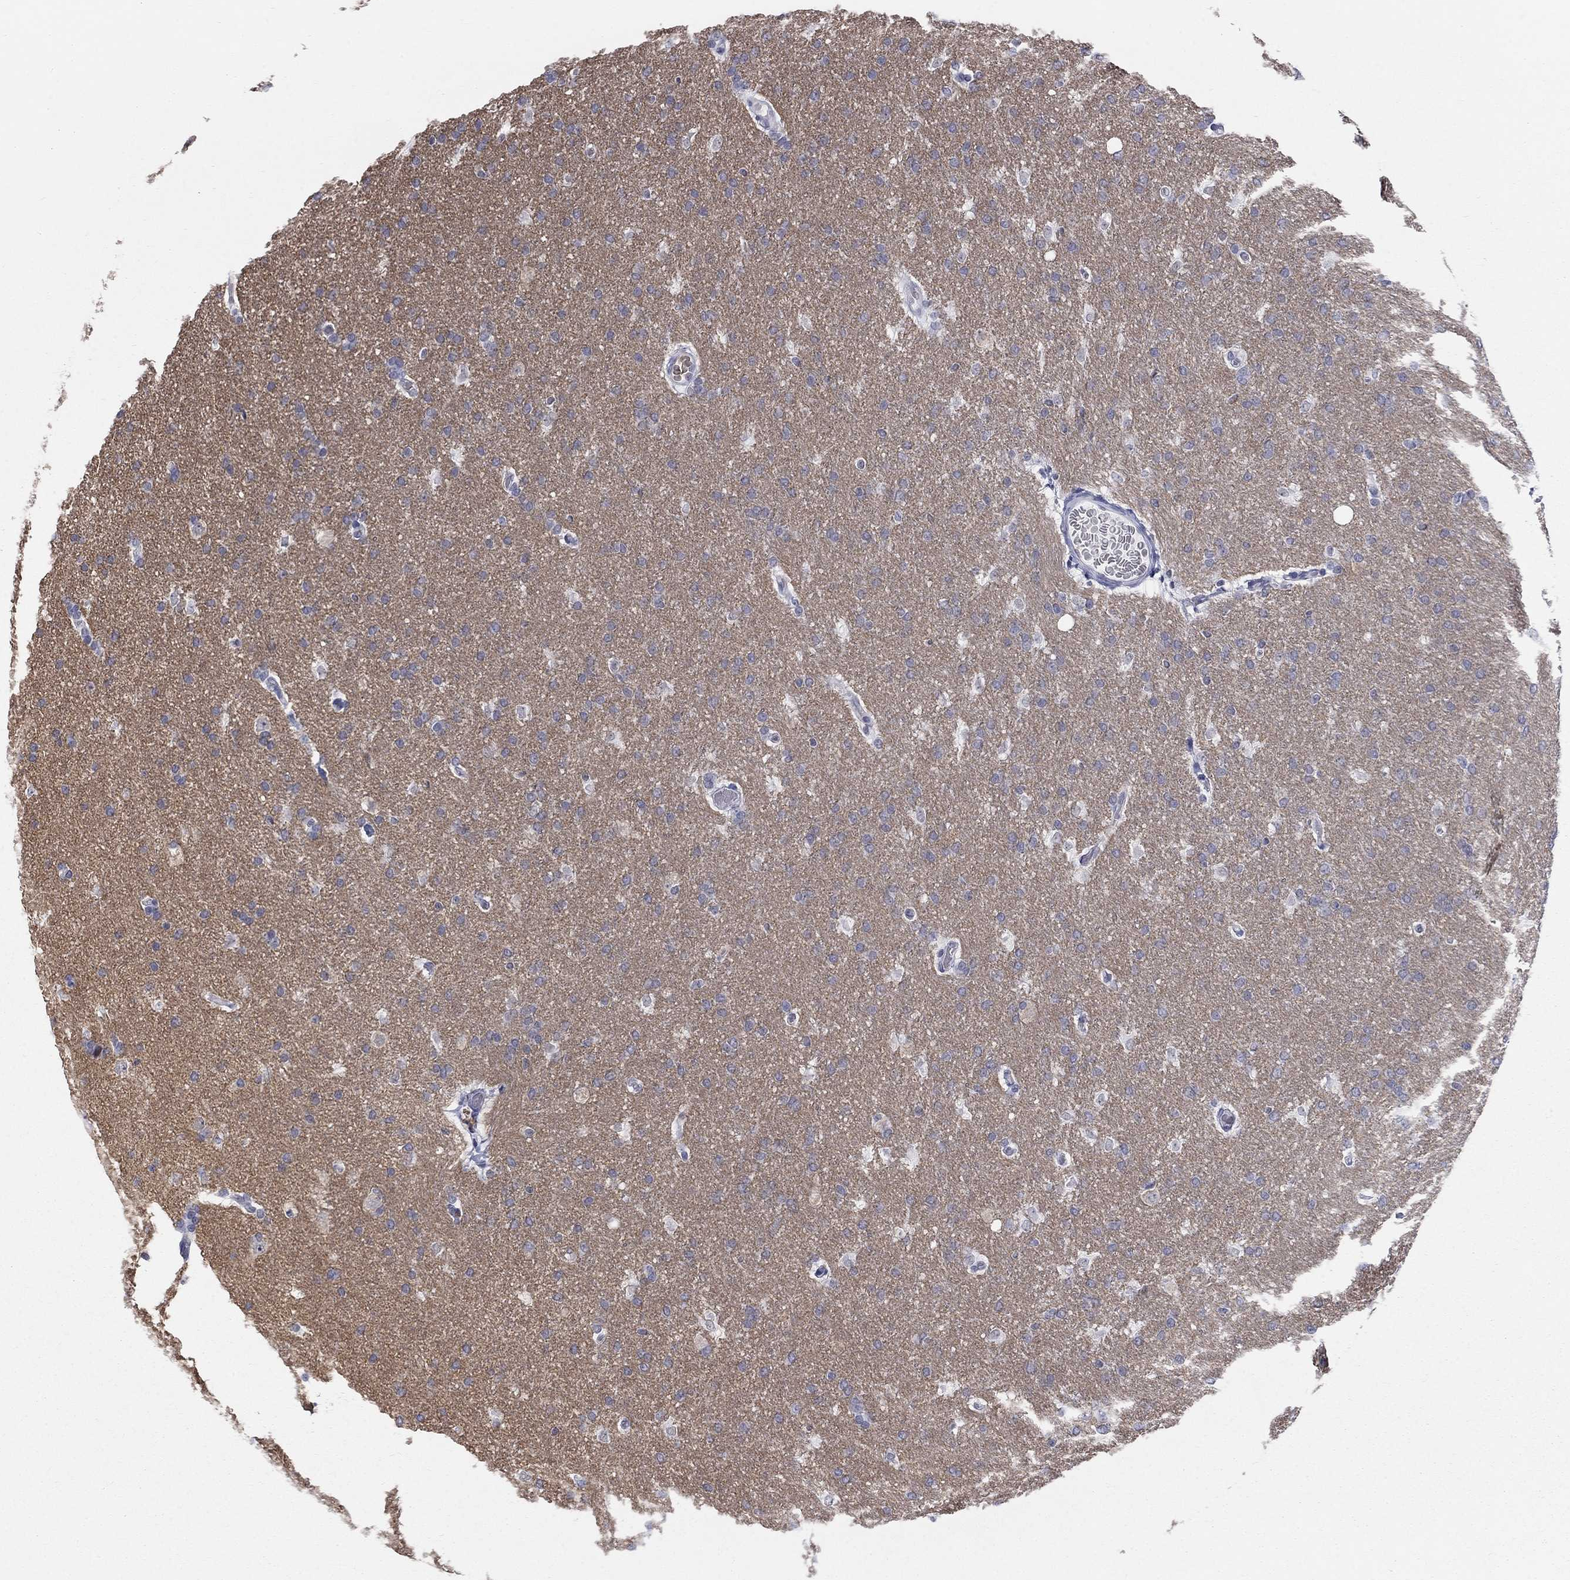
{"staining": {"intensity": "negative", "quantity": "none", "location": "none"}, "tissue": "glioma", "cell_type": "Tumor cells", "image_type": "cancer", "snomed": [{"axis": "morphology", "description": "Glioma, malignant, Low grade"}, {"axis": "topography", "description": "Brain"}], "caption": "This is an immunohistochemistry (IHC) histopathology image of human malignant glioma (low-grade). There is no positivity in tumor cells.", "gene": "DMTN", "patient": {"sex": "female", "age": 37}}